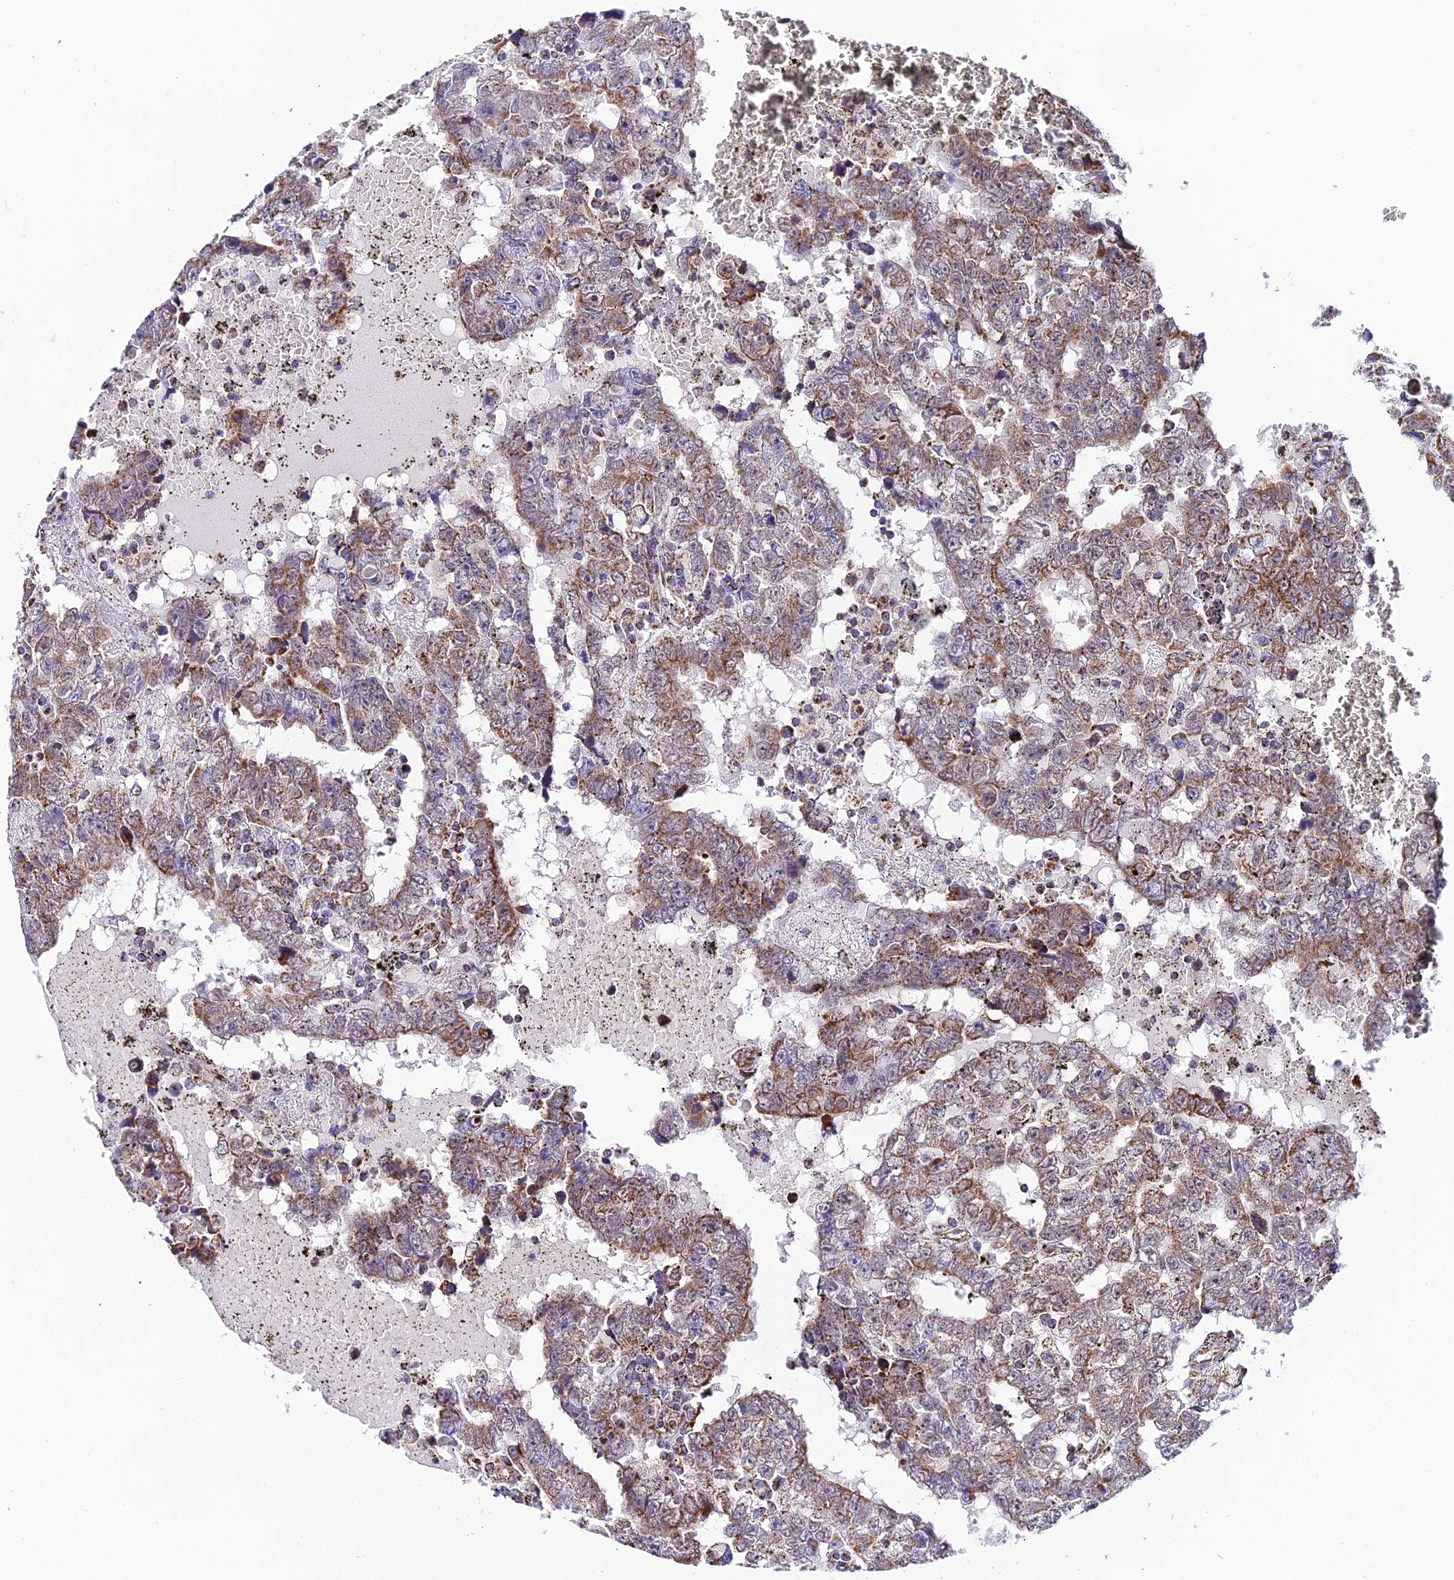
{"staining": {"intensity": "moderate", "quantity": ">75%", "location": "cytoplasmic/membranous"}, "tissue": "testis cancer", "cell_type": "Tumor cells", "image_type": "cancer", "snomed": [{"axis": "morphology", "description": "Carcinoma, Embryonal, NOS"}, {"axis": "topography", "description": "Testis"}], "caption": "An immunohistochemistry (IHC) histopathology image of tumor tissue is shown. Protein staining in brown labels moderate cytoplasmic/membranous positivity in testis embryonal carcinoma within tumor cells.", "gene": "PSMD2", "patient": {"sex": "male", "age": 25}}